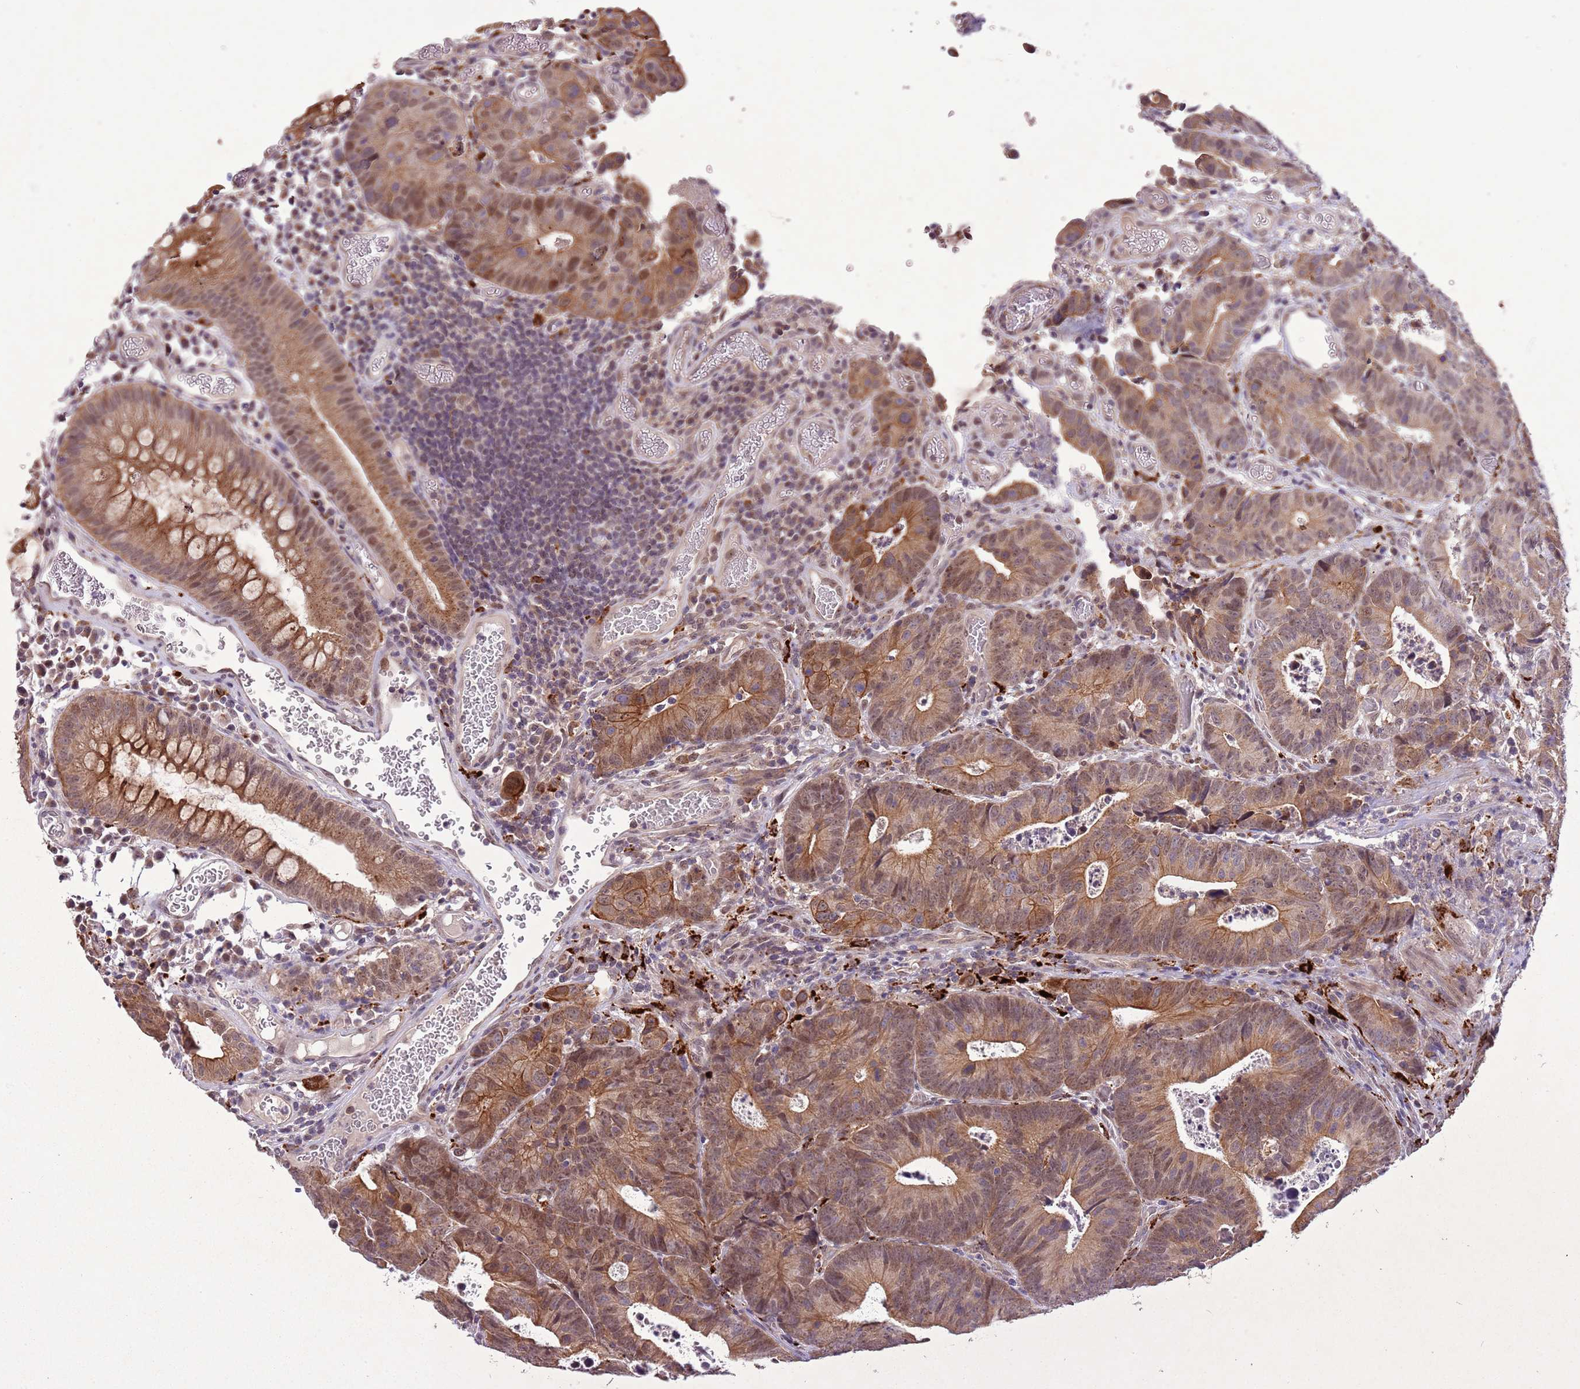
{"staining": {"intensity": "moderate", "quantity": ">75%", "location": "cytoplasmic/membranous,nuclear"}, "tissue": "colorectal cancer", "cell_type": "Tumor cells", "image_type": "cancer", "snomed": [{"axis": "morphology", "description": "Adenocarcinoma, NOS"}, {"axis": "topography", "description": "Colon"}], "caption": "Immunohistochemical staining of colorectal cancer reveals medium levels of moderate cytoplasmic/membranous and nuclear protein staining in approximately >75% of tumor cells.", "gene": "TRIM27", "patient": {"sex": "female", "age": 57}}